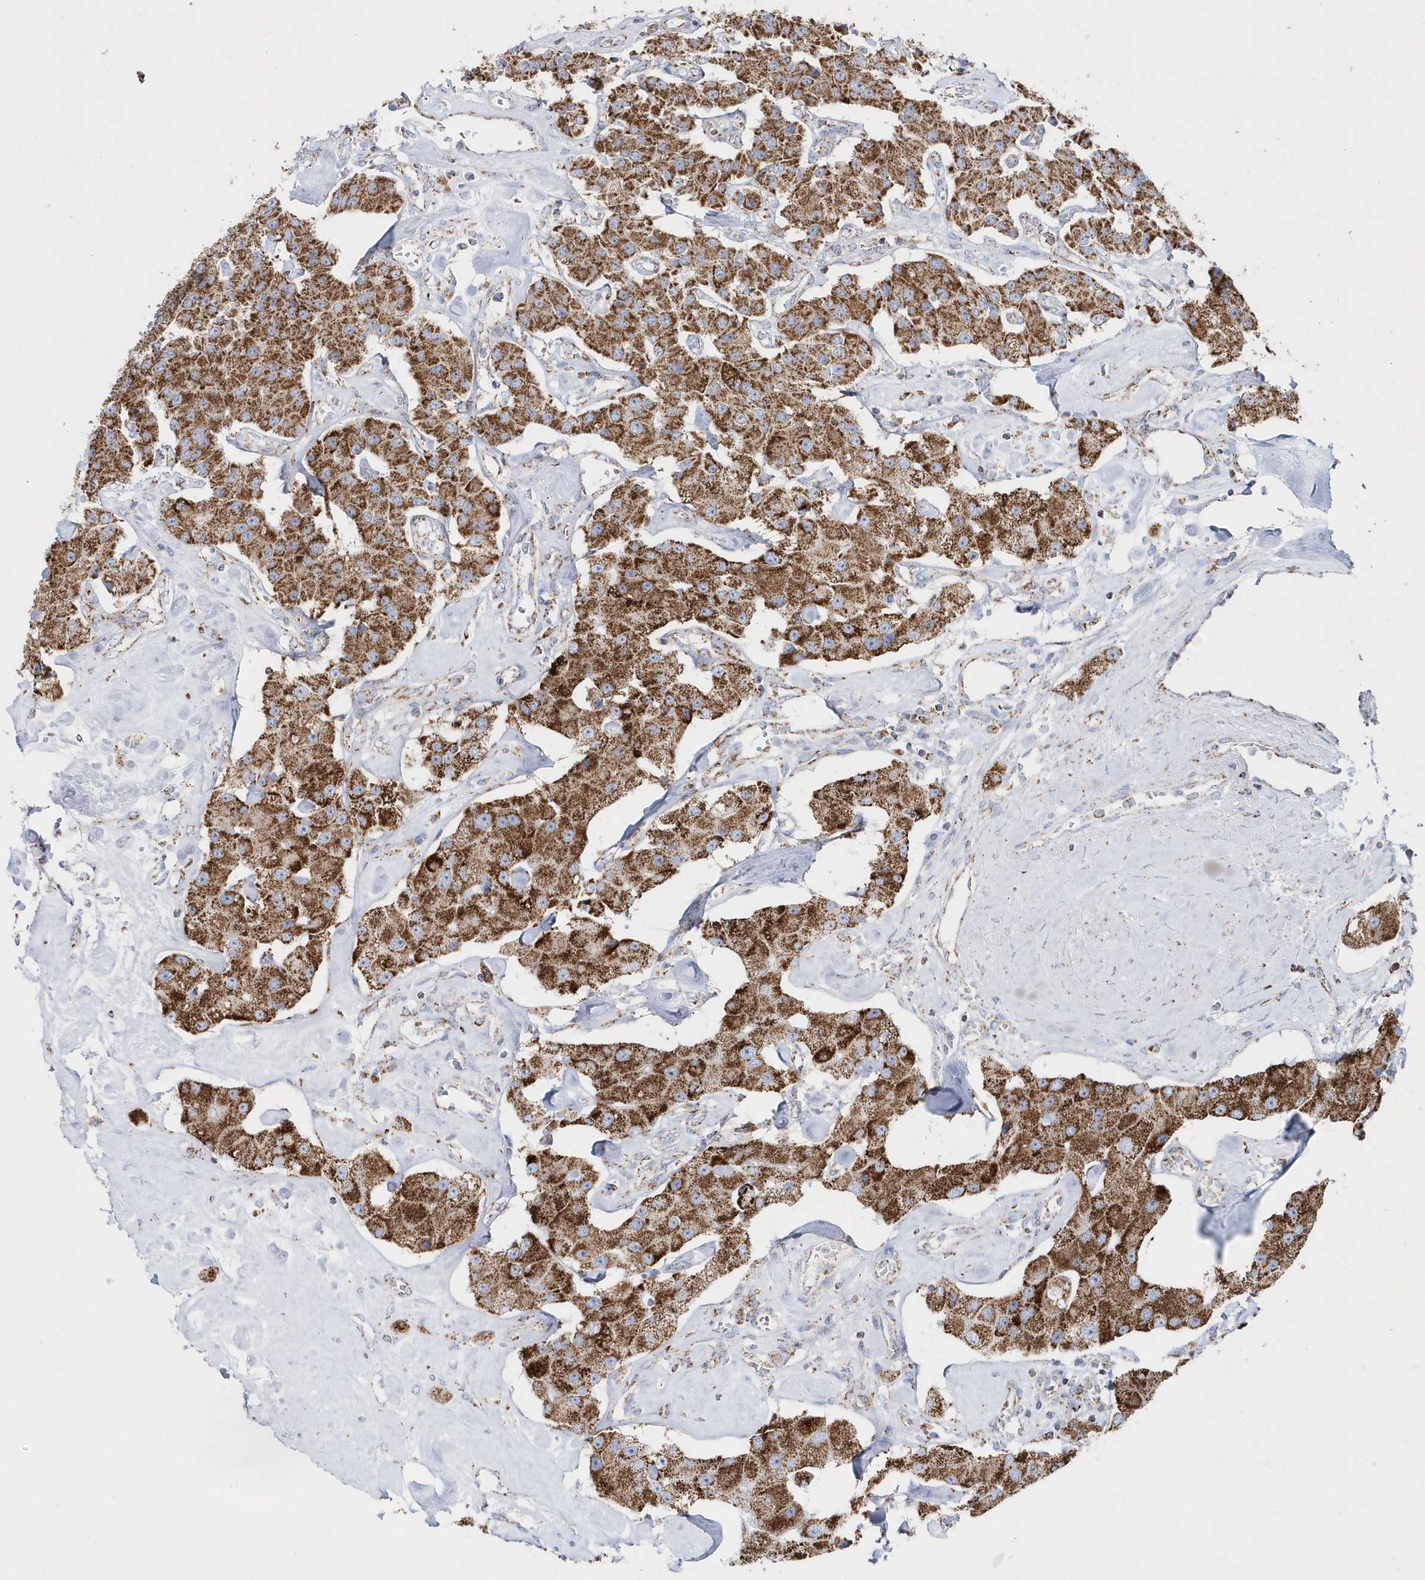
{"staining": {"intensity": "moderate", "quantity": ">75%", "location": "cytoplasmic/membranous"}, "tissue": "carcinoid", "cell_type": "Tumor cells", "image_type": "cancer", "snomed": [{"axis": "morphology", "description": "Carcinoid, malignant, NOS"}, {"axis": "topography", "description": "Pancreas"}], "caption": "Protein staining by immunohistochemistry demonstrates moderate cytoplasmic/membranous staining in approximately >75% of tumor cells in carcinoid (malignant). The staining was performed using DAB (3,3'-diaminobenzidine), with brown indicating positive protein expression. Nuclei are stained blue with hematoxylin.", "gene": "TMCO6", "patient": {"sex": "male", "age": 41}}